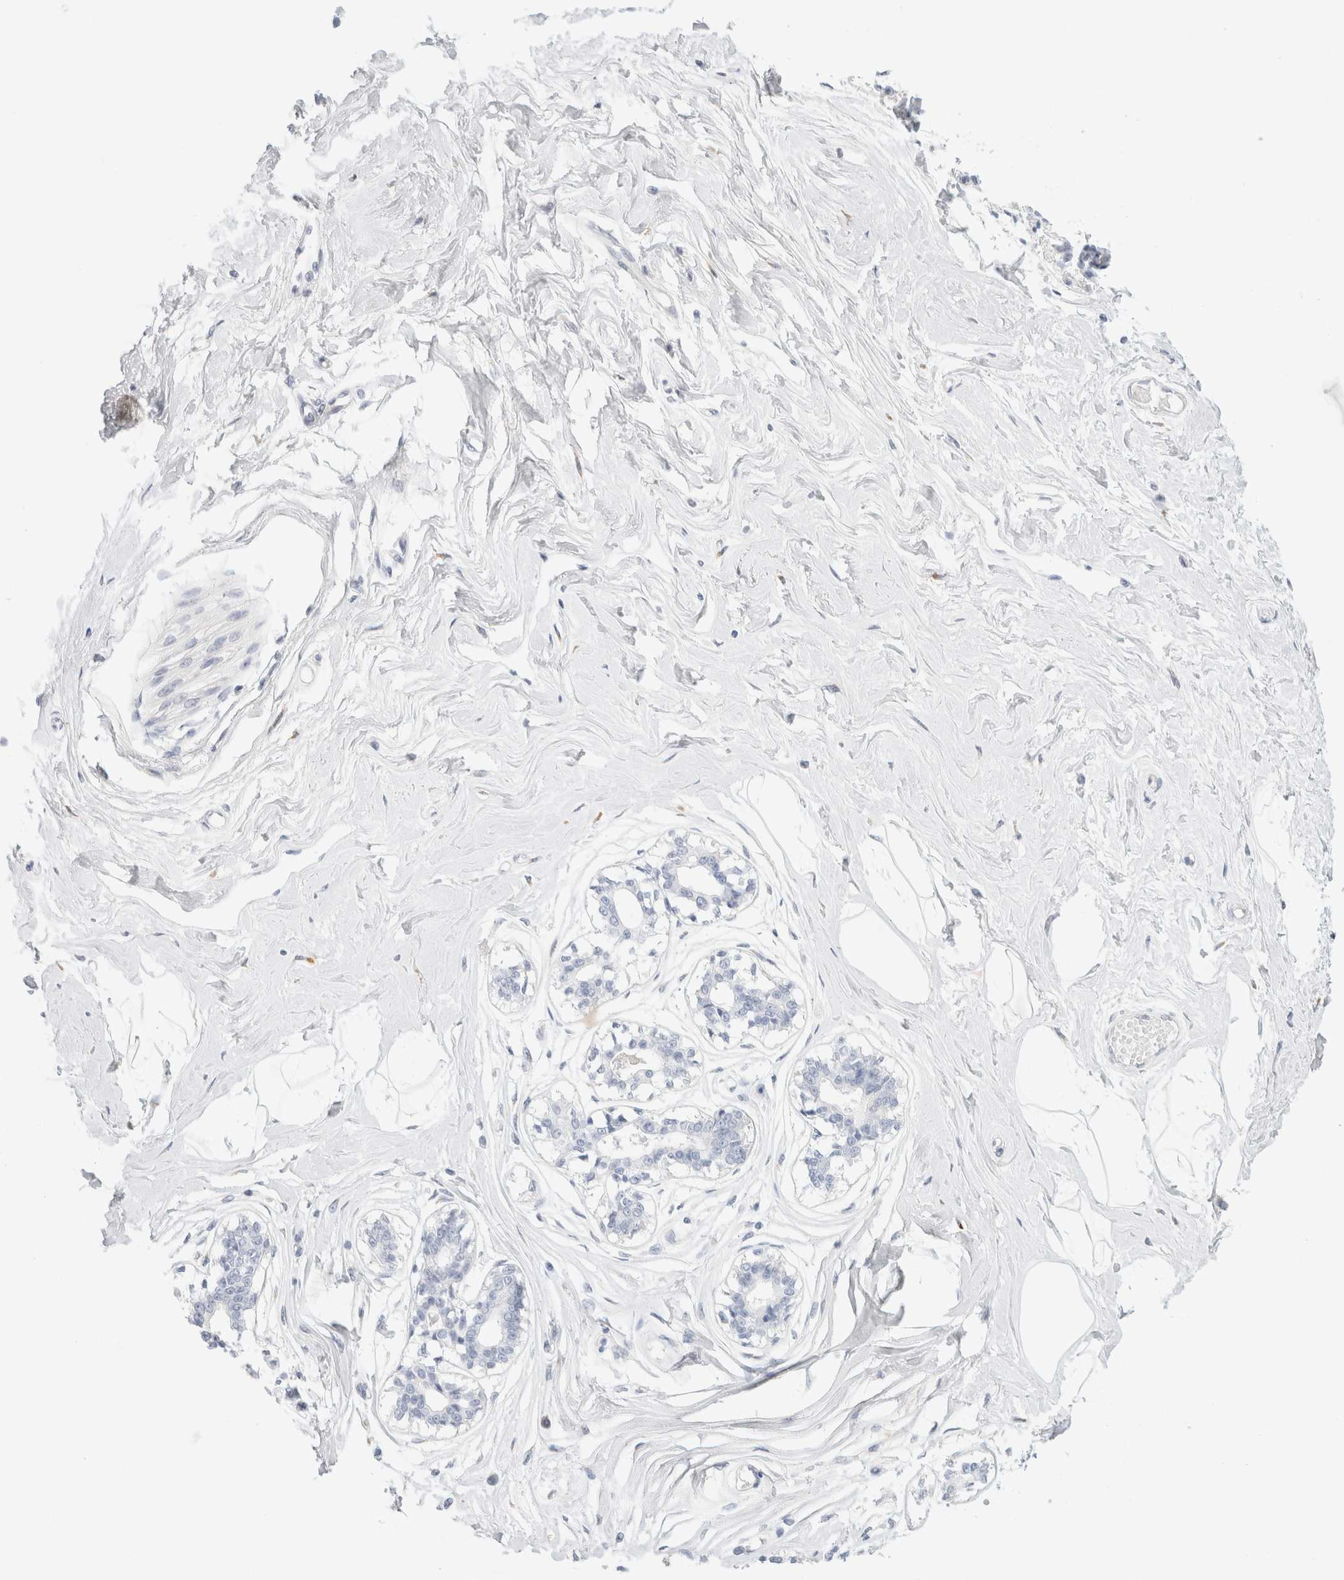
{"staining": {"intensity": "negative", "quantity": "none", "location": "none"}, "tissue": "breast", "cell_type": "Adipocytes", "image_type": "normal", "snomed": [{"axis": "morphology", "description": "Normal tissue, NOS"}, {"axis": "topography", "description": "Breast"}], "caption": "DAB (3,3'-diaminobenzidine) immunohistochemical staining of unremarkable human breast exhibits no significant expression in adipocytes.", "gene": "RTN4", "patient": {"sex": "female", "age": 45}}